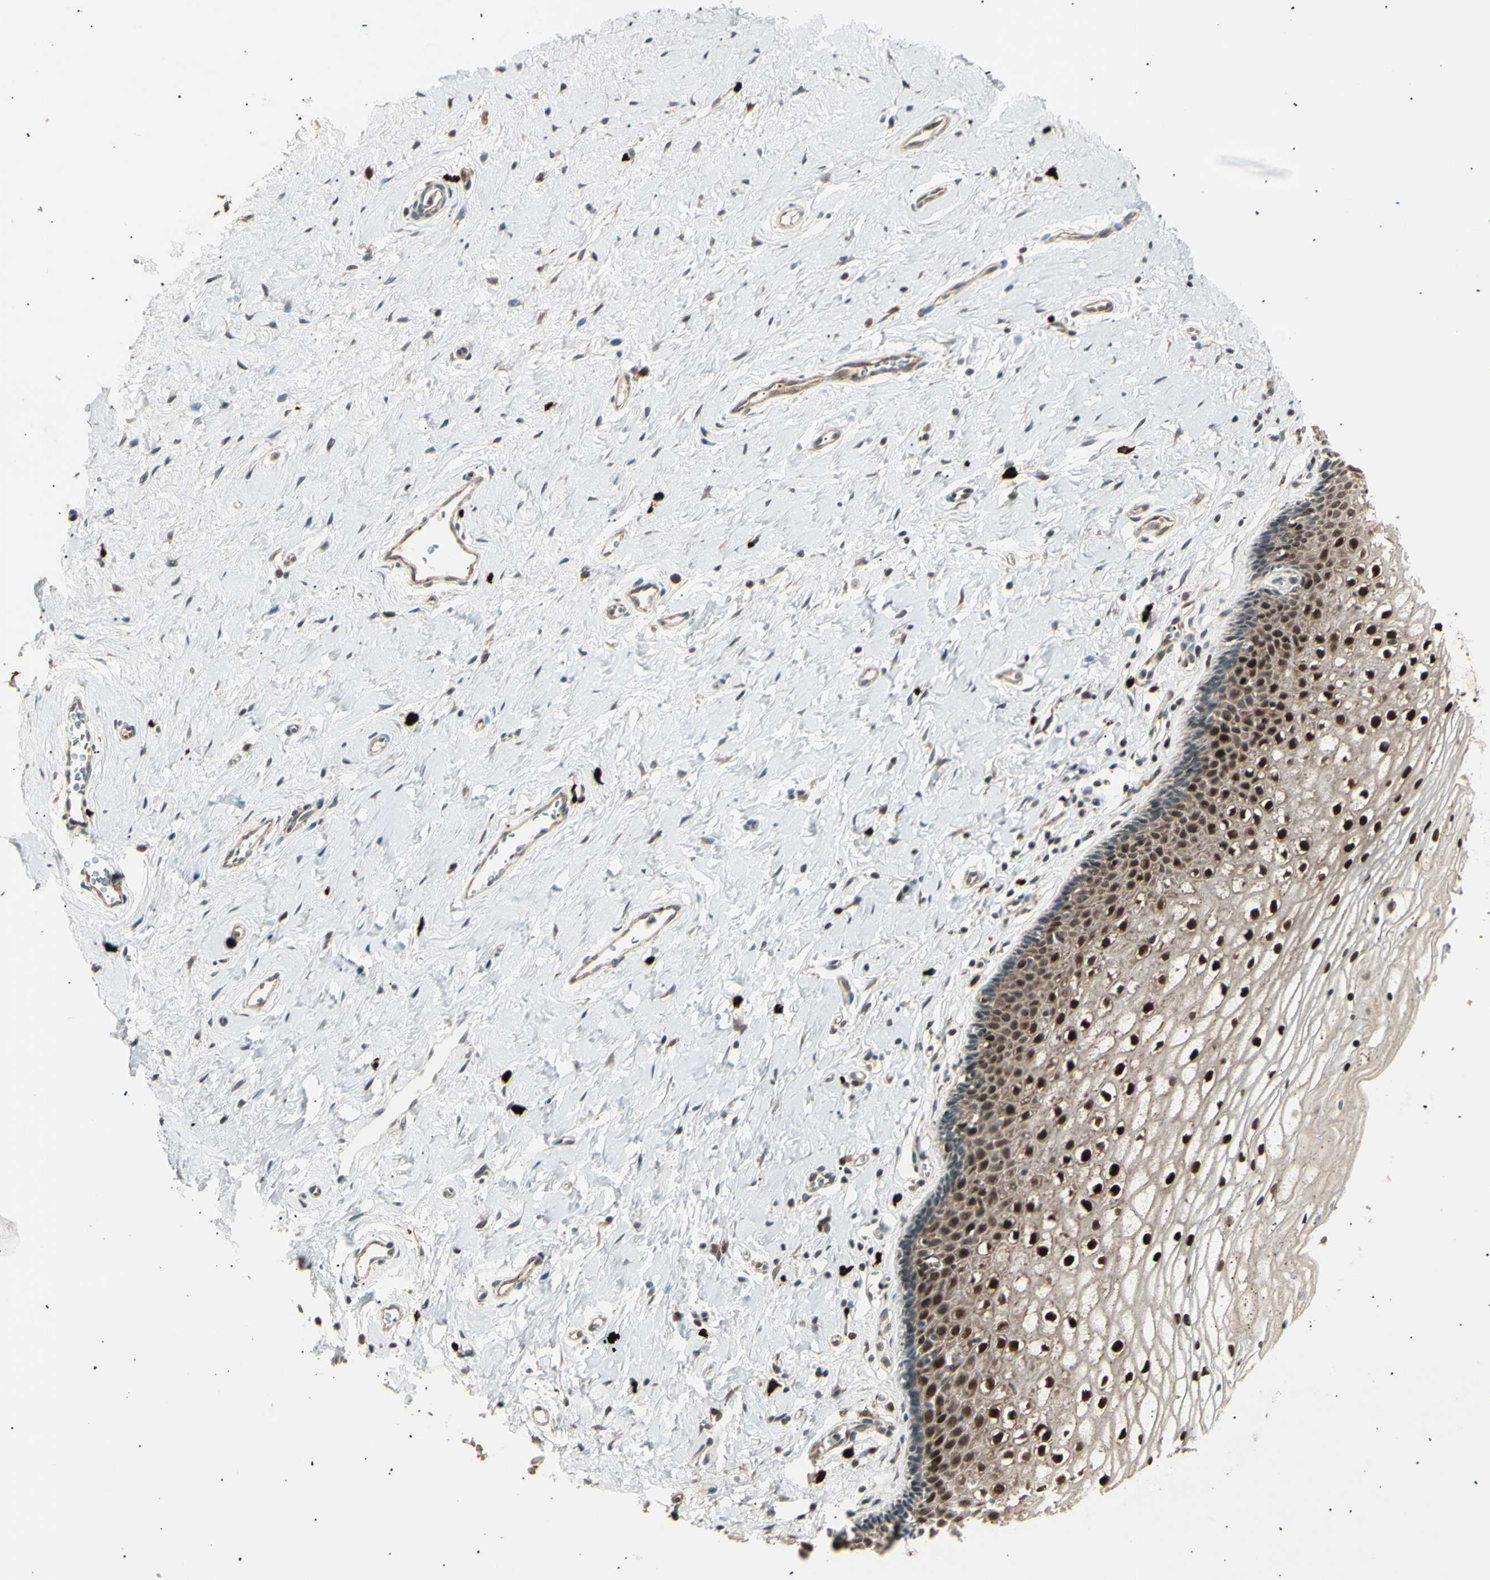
{"staining": {"intensity": "strong", "quantity": ">75%", "location": "nuclear"}, "tissue": "vagina", "cell_type": "Squamous epithelial cells", "image_type": "normal", "snomed": [{"axis": "morphology", "description": "Normal tissue, NOS"}, {"axis": "topography", "description": "Soft tissue"}, {"axis": "topography", "description": "Vagina"}], "caption": "Brown immunohistochemical staining in unremarkable vagina reveals strong nuclear positivity in approximately >75% of squamous epithelial cells.", "gene": "NUAK2", "patient": {"sex": "female", "age": 61}}